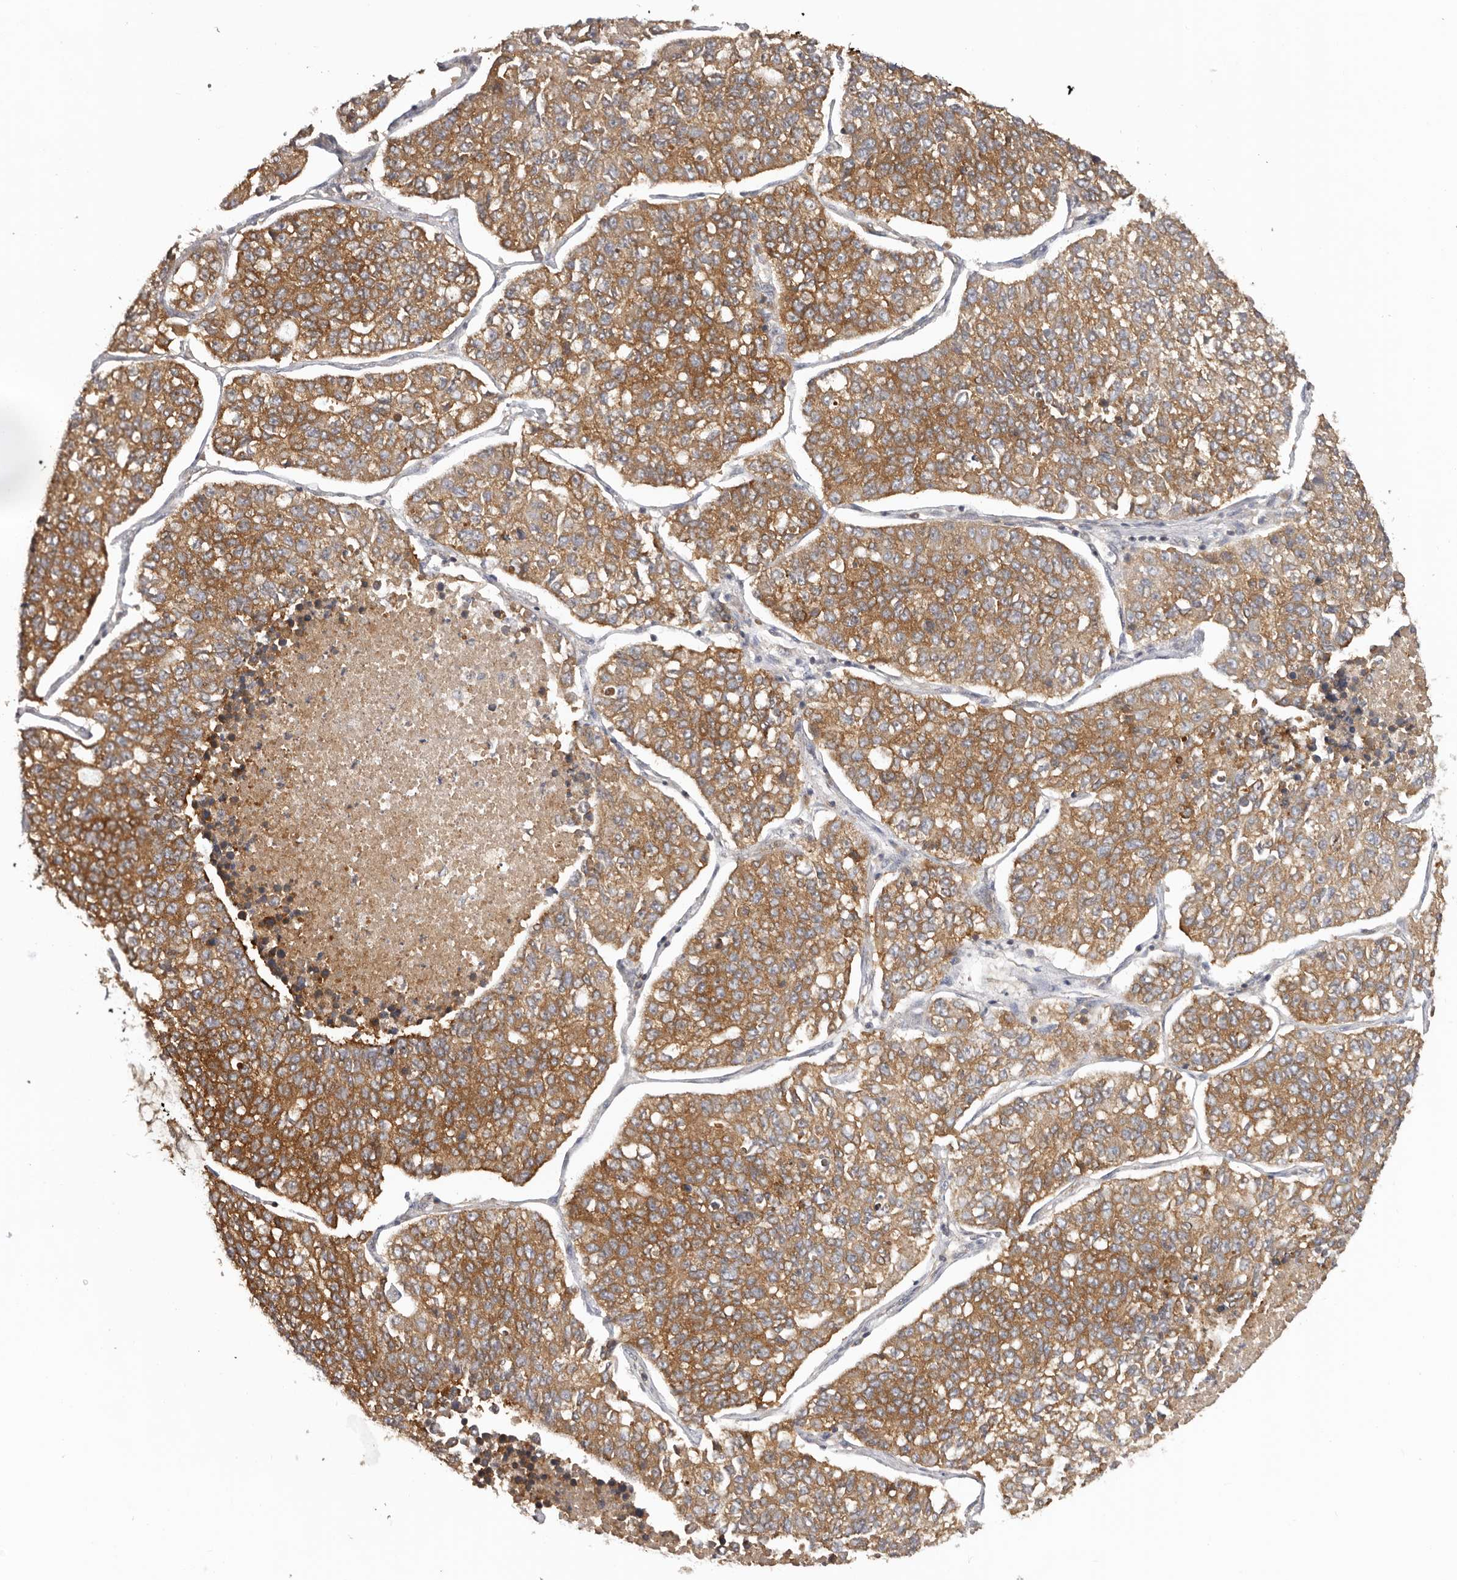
{"staining": {"intensity": "moderate", "quantity": ">75%", "location": "cytoplasmic/membranous"}, "tissue": "lung cancer", "cell_type": "Tumor cells", "image_type": "cancer", "snomed": [{"axis": "morphology", "description": "Adenocarcinoma, NOS"}, {"axis": "topography", "description": "Lung"}], "caption": "Adenocarcinoma (lung) stained for a protein exhibits moderate cytoplasmic/membranous positivity in tumor cells. (Brightfield microscopy of DAB IHC at high magnification).", "gene": "EEF1E1", "patient": {"sex": "male", "age": 49}}